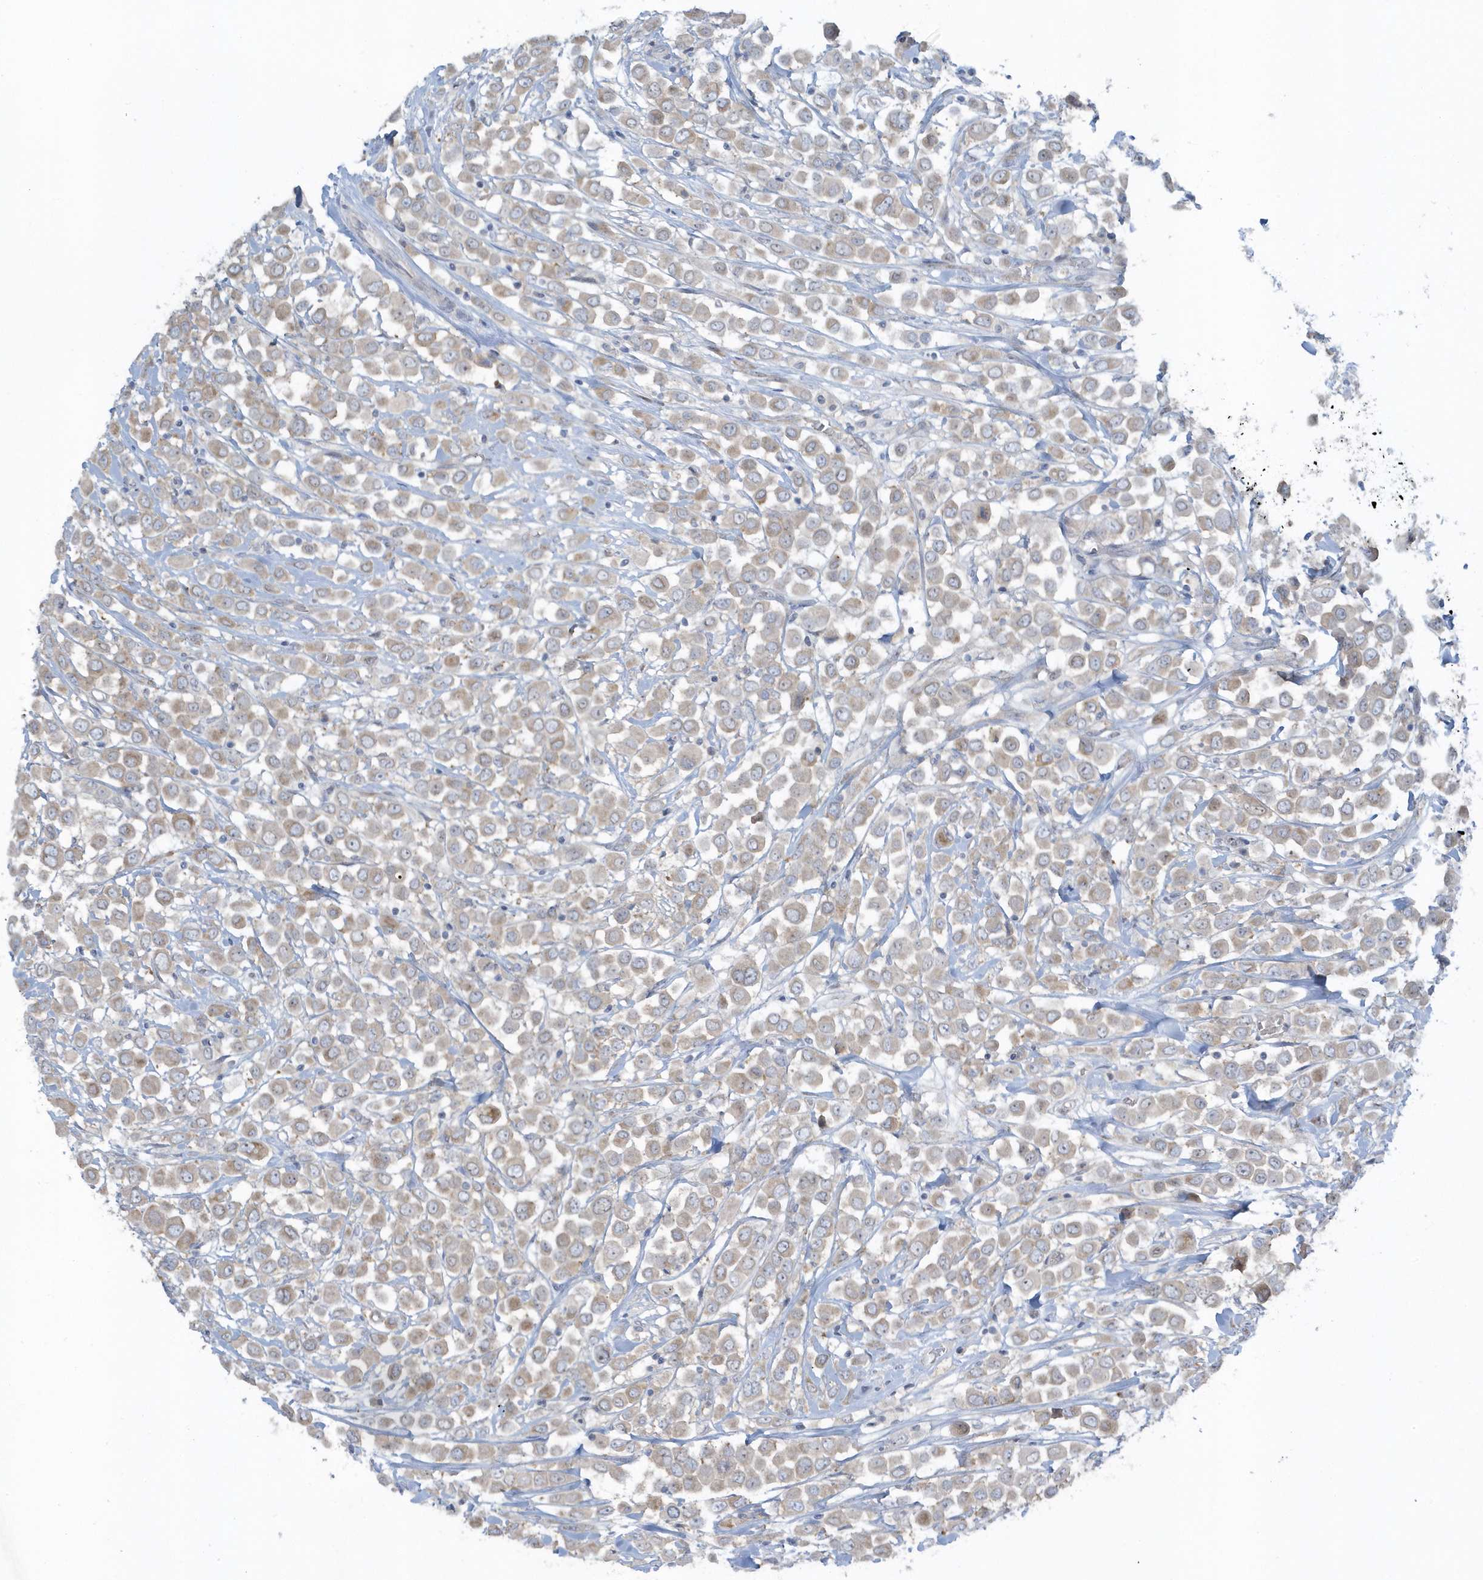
{"staining": {"intensity": "weak", "quantity": "25%-75%", "location": "cytoplasmic/membranous"}, "tissue": "breast cancer", "cell_type": "Tumor cells", "image_type": "cancer", "snomed": [{"axis": "morphology", "description": "Duct carcinoma"}, {"axis": "topography", "description": "Breast"}], "caption": "A low amount of weak cytoplasmic/membranous expression is appreciated in approximately 25%-75% of tumor cells in breast cancer tissue.", "gene": "SCN3A", "patient": {"sex": "female", "age": 61}}